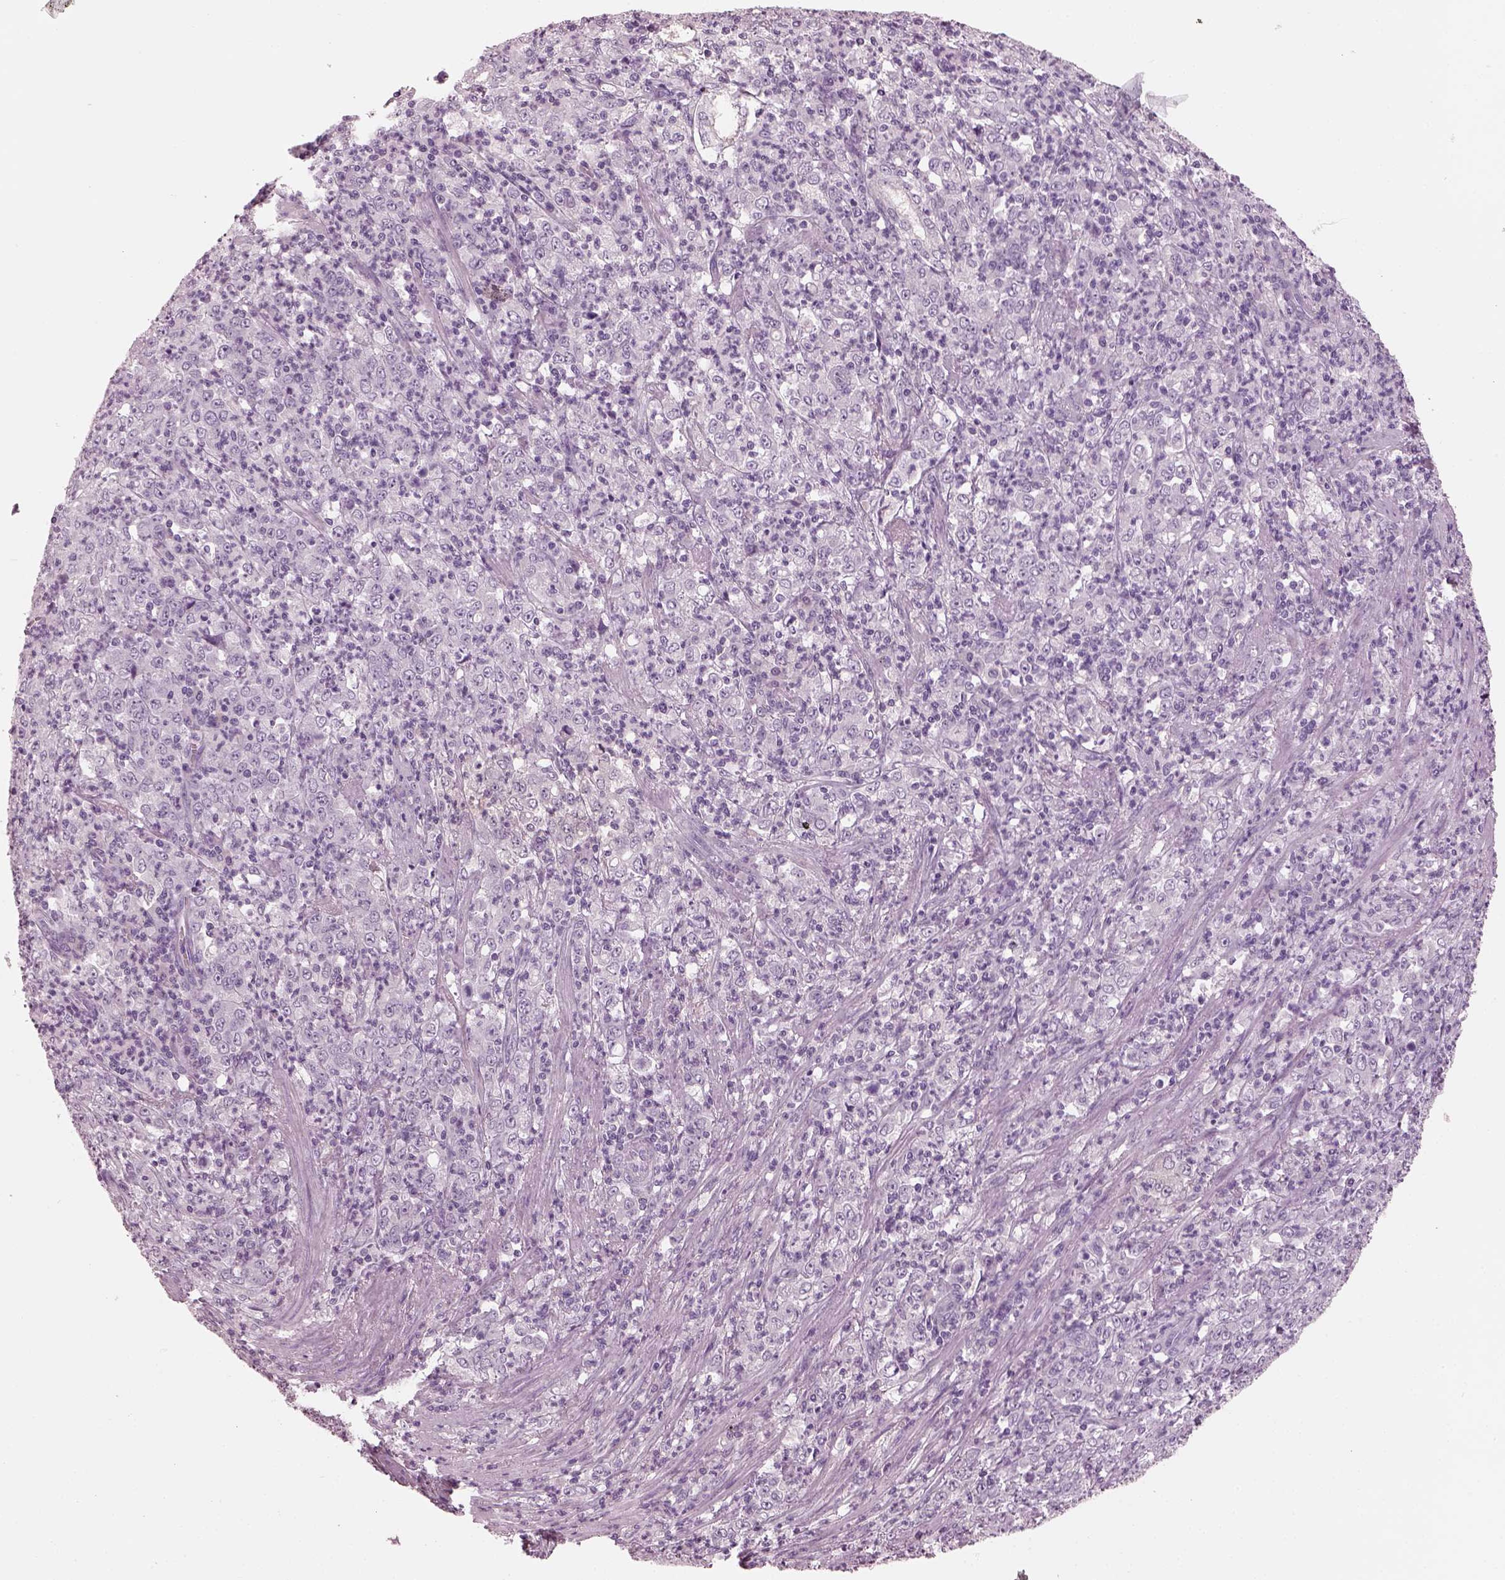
{"staining": {"intensity": "negative", "quantity": "none", "location": "none"}, "tissue": "stomach cancer", "cell_type": "Tumor cells", "image_type": "cancer", "snomed": [{"axis": "morphology", "description": "Adenocarcinoma, NOS"}, {"axis": "topography", "description": "Stomach, lower"}], "caption": "Photomicrograph shows no protein expression in tumor cells of stomach cancer (adenocarcinoma) tissue. The staining is performed using DAB (3,3'-diaminobenzidine) brown chromogen with nuclei counter-stained in using hematoxylin.", "gene": "PACRG", "patient": {"sex": "female", "age": 71}}